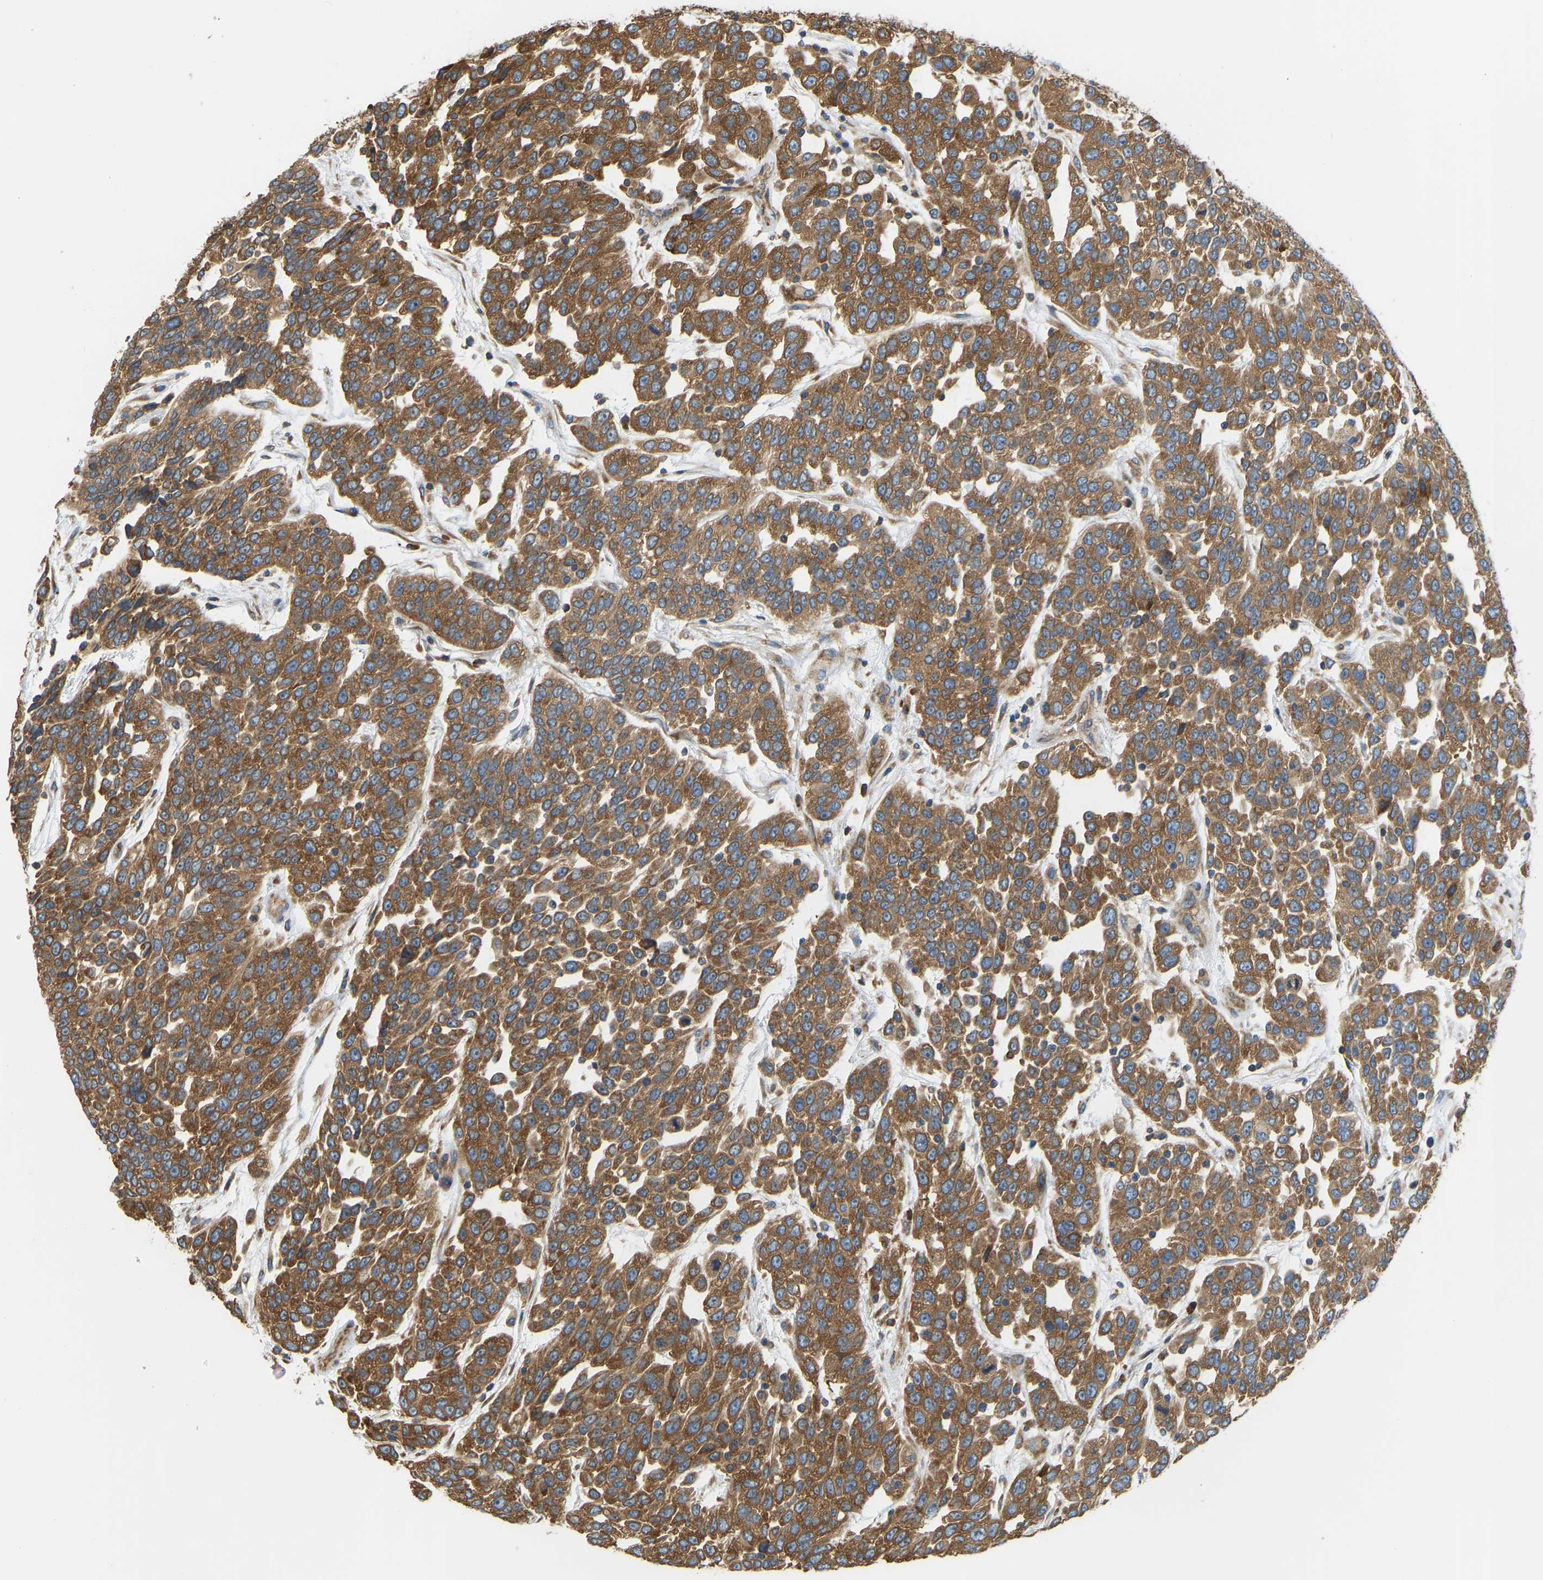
{"staining": {"intensity": "moderate", "quantity": ">75%", "location": "cytoplasmic/membranous"}, "tissue": "urothelial cancer", "cell_type": "Tumor cells", "image_type": "cancer", "snomed": [{"axis": "morphology", "description": "Urothelial carcinoma, High grade"}, {"axis": "topography", "description": "Urinary bladder"}], "caption": "High-magnification brightfield microscopy of high-grade urothelial carcinoma stained with DAB (brown) and counterstained with hematoxylin (blue). tumor cells exhibit moderate cytoplasmic/membranous positivity is seen in about>75% of cells.", "gene": "RPS6KB2", "patient": {"sex": "female", "age": 80}}